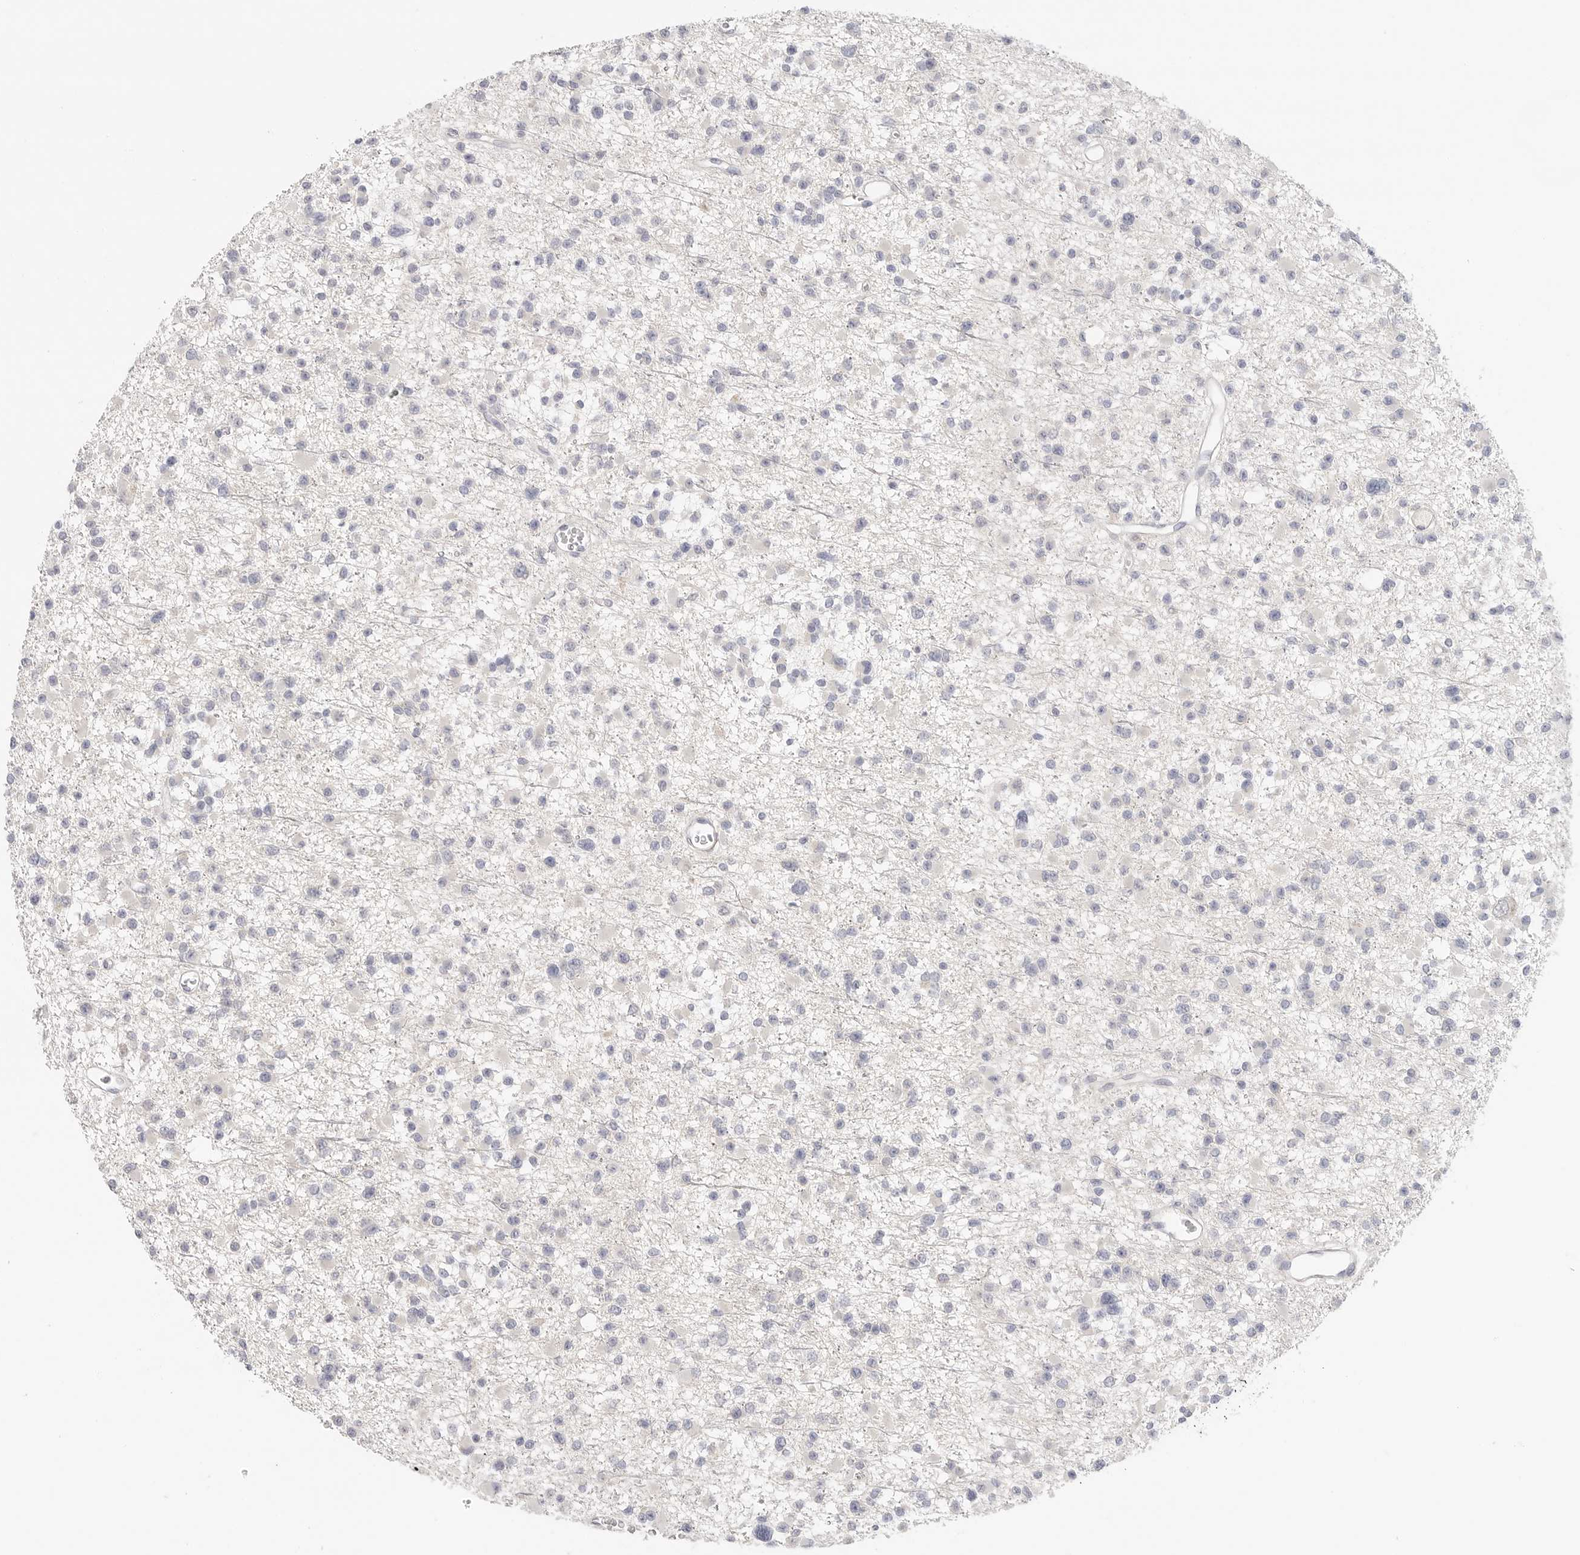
{"staining": {"intensity": "negative", "quantity": "none", "location": "none"}, "tissue": "glioma", "cell_type": "Tumor cells", "image_type": "cancer", "snomed": [{"axis": "morphology", "description": "Glioma, malignant, Low grade"}, {"axis": "topography", "description": "Brain"}], "caption": "Photomicrograph shows no significant protein expression in tumor cells of low-grade glioma (malignant).", "gene": "FBN2", "patient": {"sex": "female", "age": 22}}